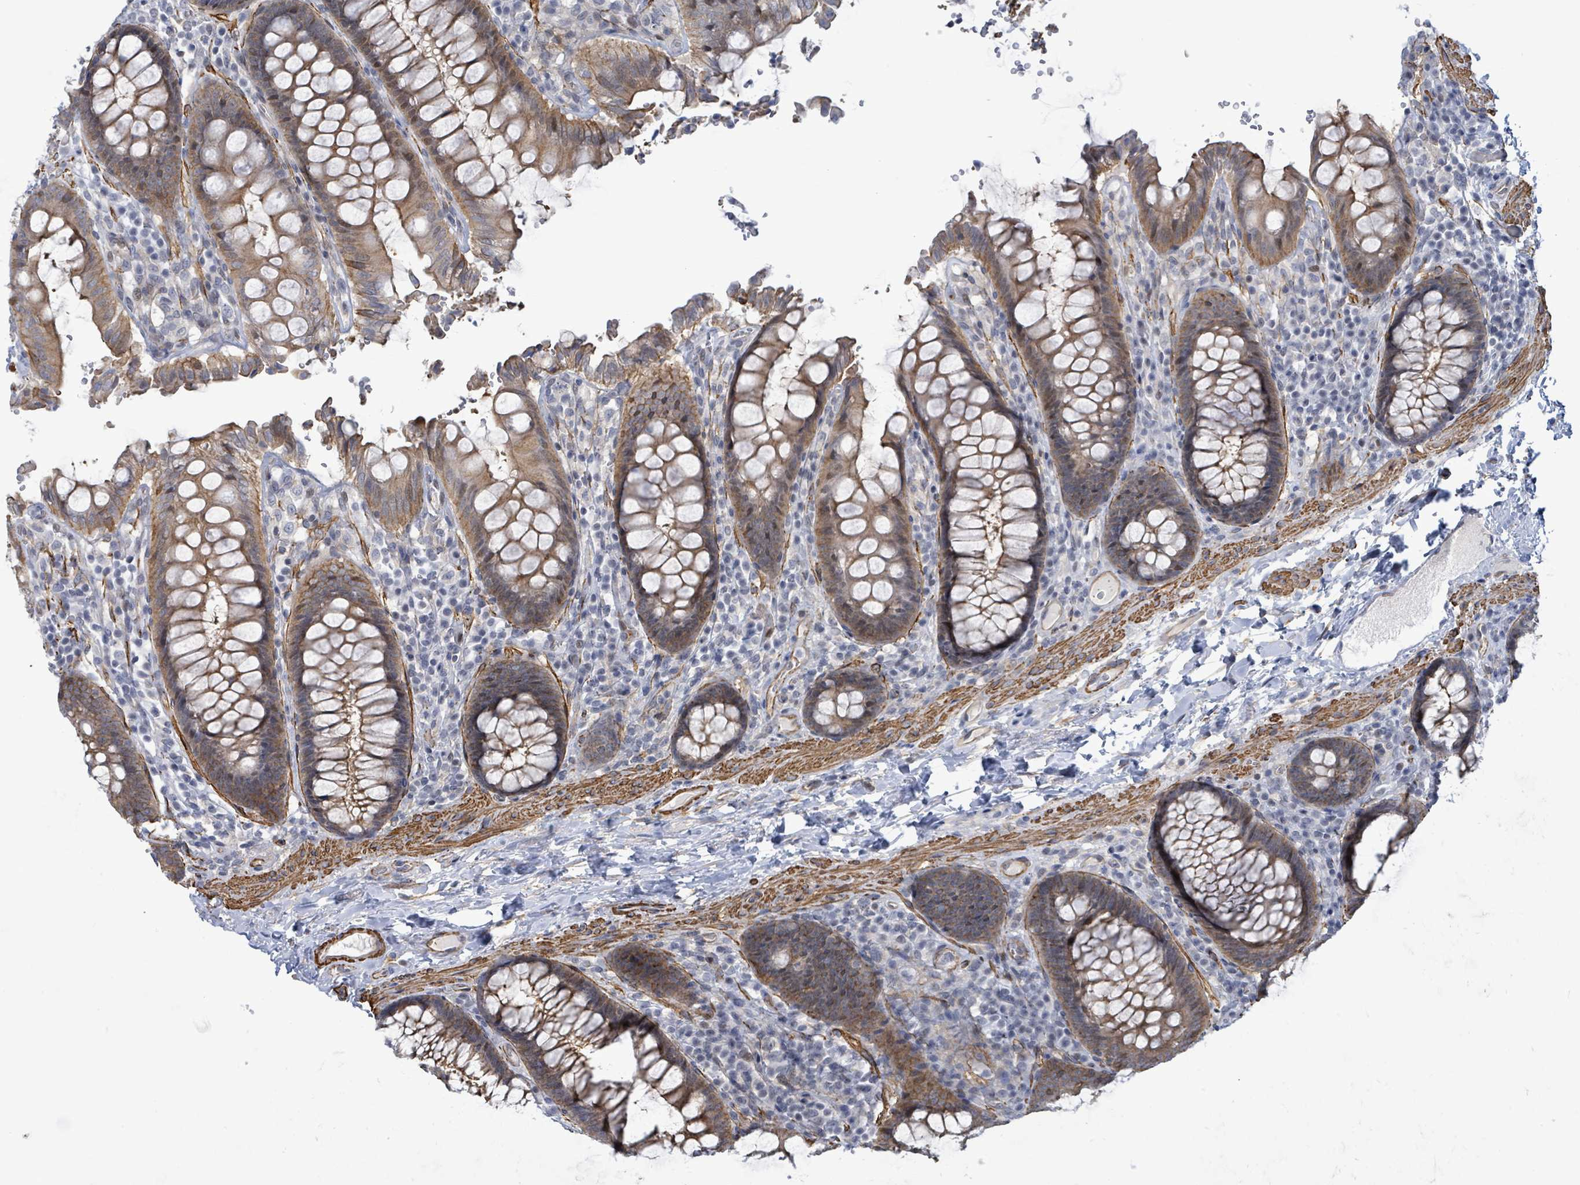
{"staining": {"intensity": "moderate", "quantity": ">75%", "location": "cytoplasmic/membranous"}, "tissue": "colon", "cell_type": "Endothelial cells", "image_type": "normal", "snomed": [{"axis": "morphology", "description": "Normal tissue, NOS"}, {"axis": "topography", "description": "Colon"}], "caption": "IHC (DAB (3,3'-diaminobenzidine)) staining of benign human colon exhibits moderate cytoplasmic/membranous protein staining in approximately >75% of endothelial cells.", "gene": "DMRTC1B", "patient": {"sex": "male", "age": 84}}